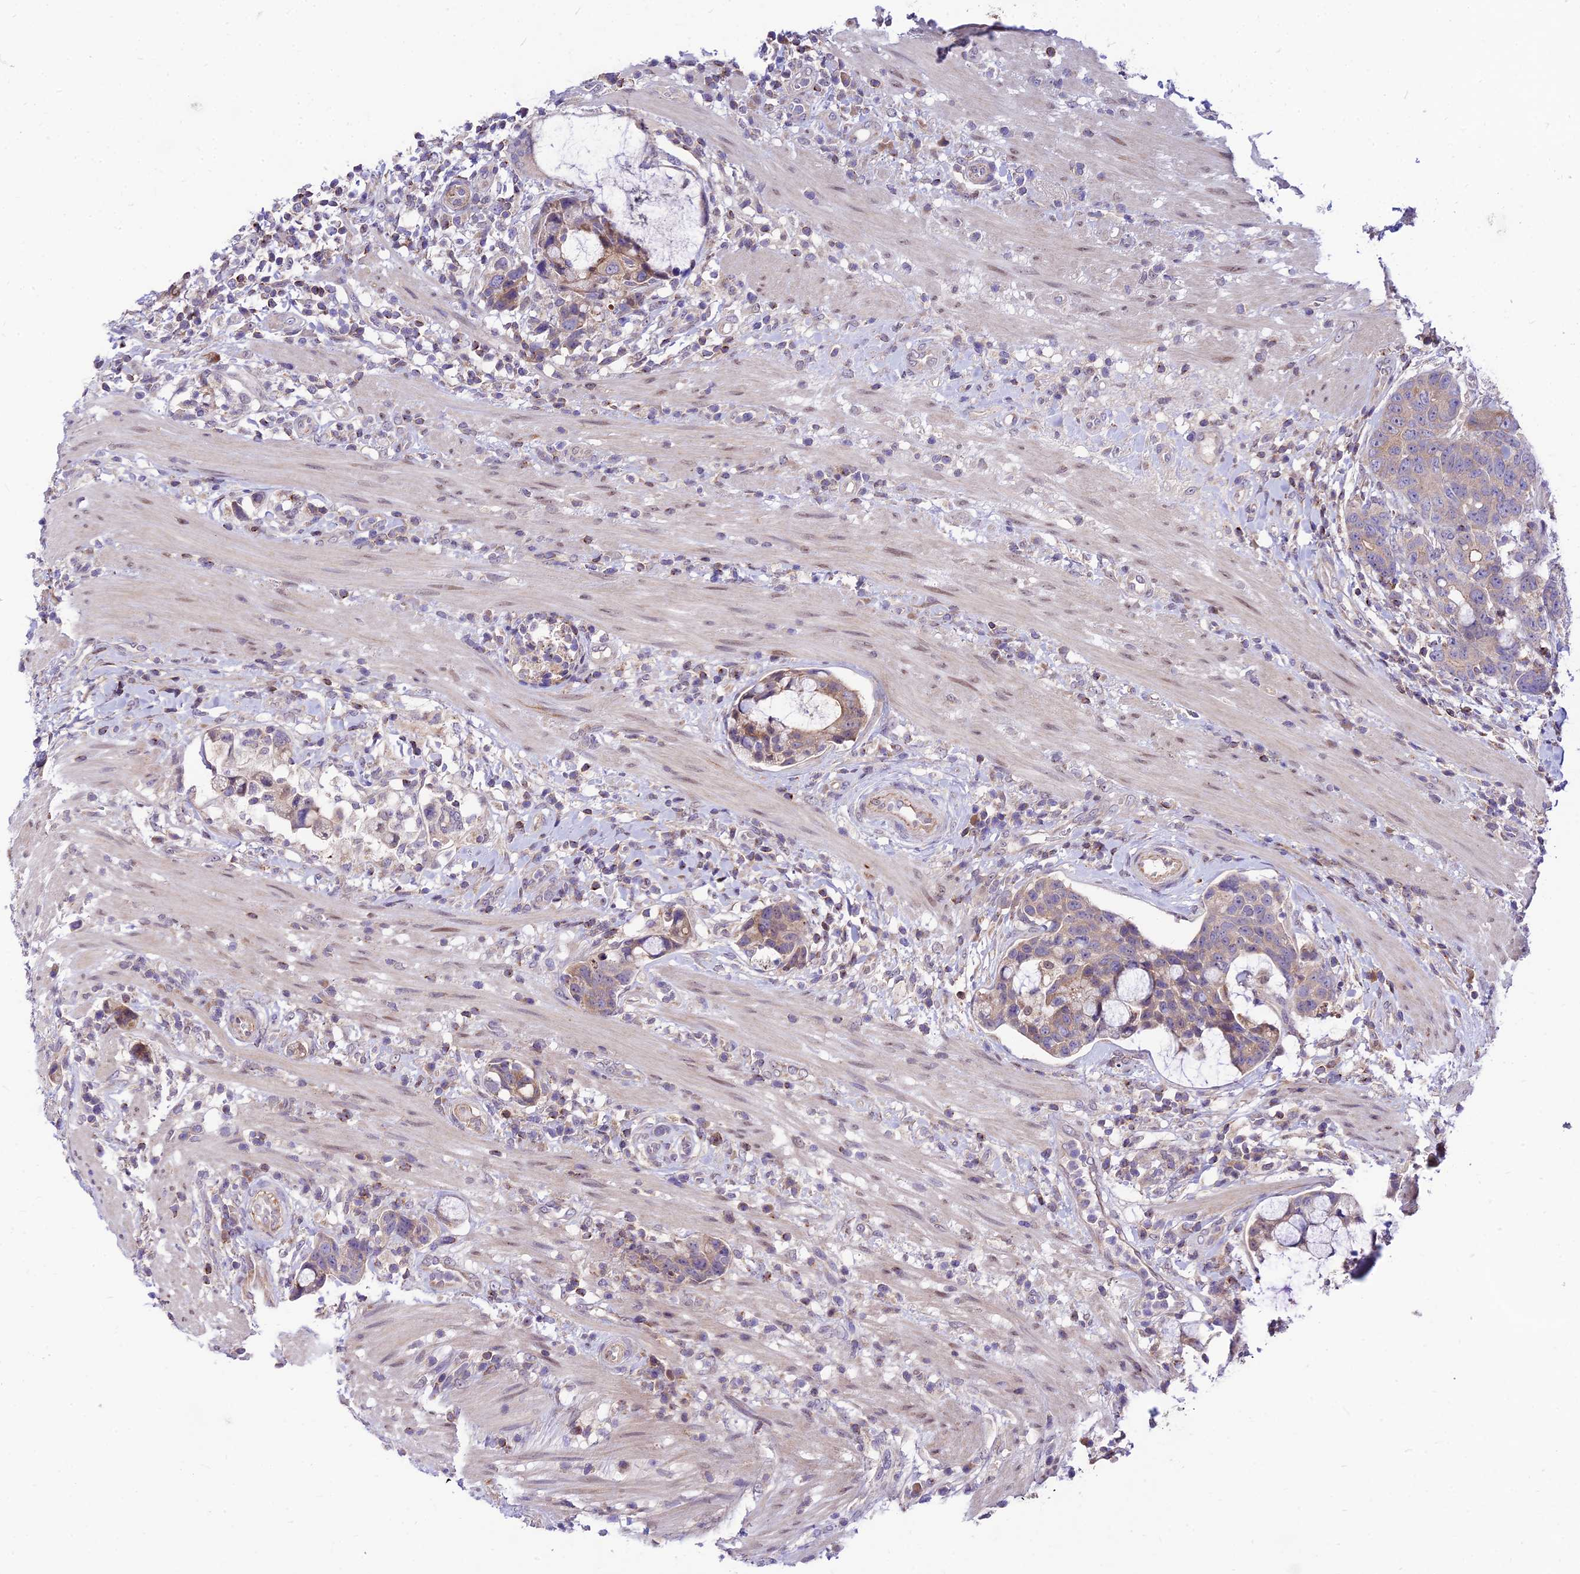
{"staining": {"intensity": "moderate", "quantity": "<25%", "location": "cytoplasmic/membranous"}, "tissue": "colorectal cancer", "cell_type": "Tumor cells", "image_type": "cancer", "snomed": [{"axis": "morphology", "description": "Adenocarcinoma, NOS"}, {"axis": "topography", "description": "Colon"}], "caption": "Adenocarcinoma (colorectal) tissue displays moderate cytoplasmic/membranous positivity in approximately <25% of tumor cells", "gene": "C6orf132", "patient": {"sex": "female", "age": 82}}